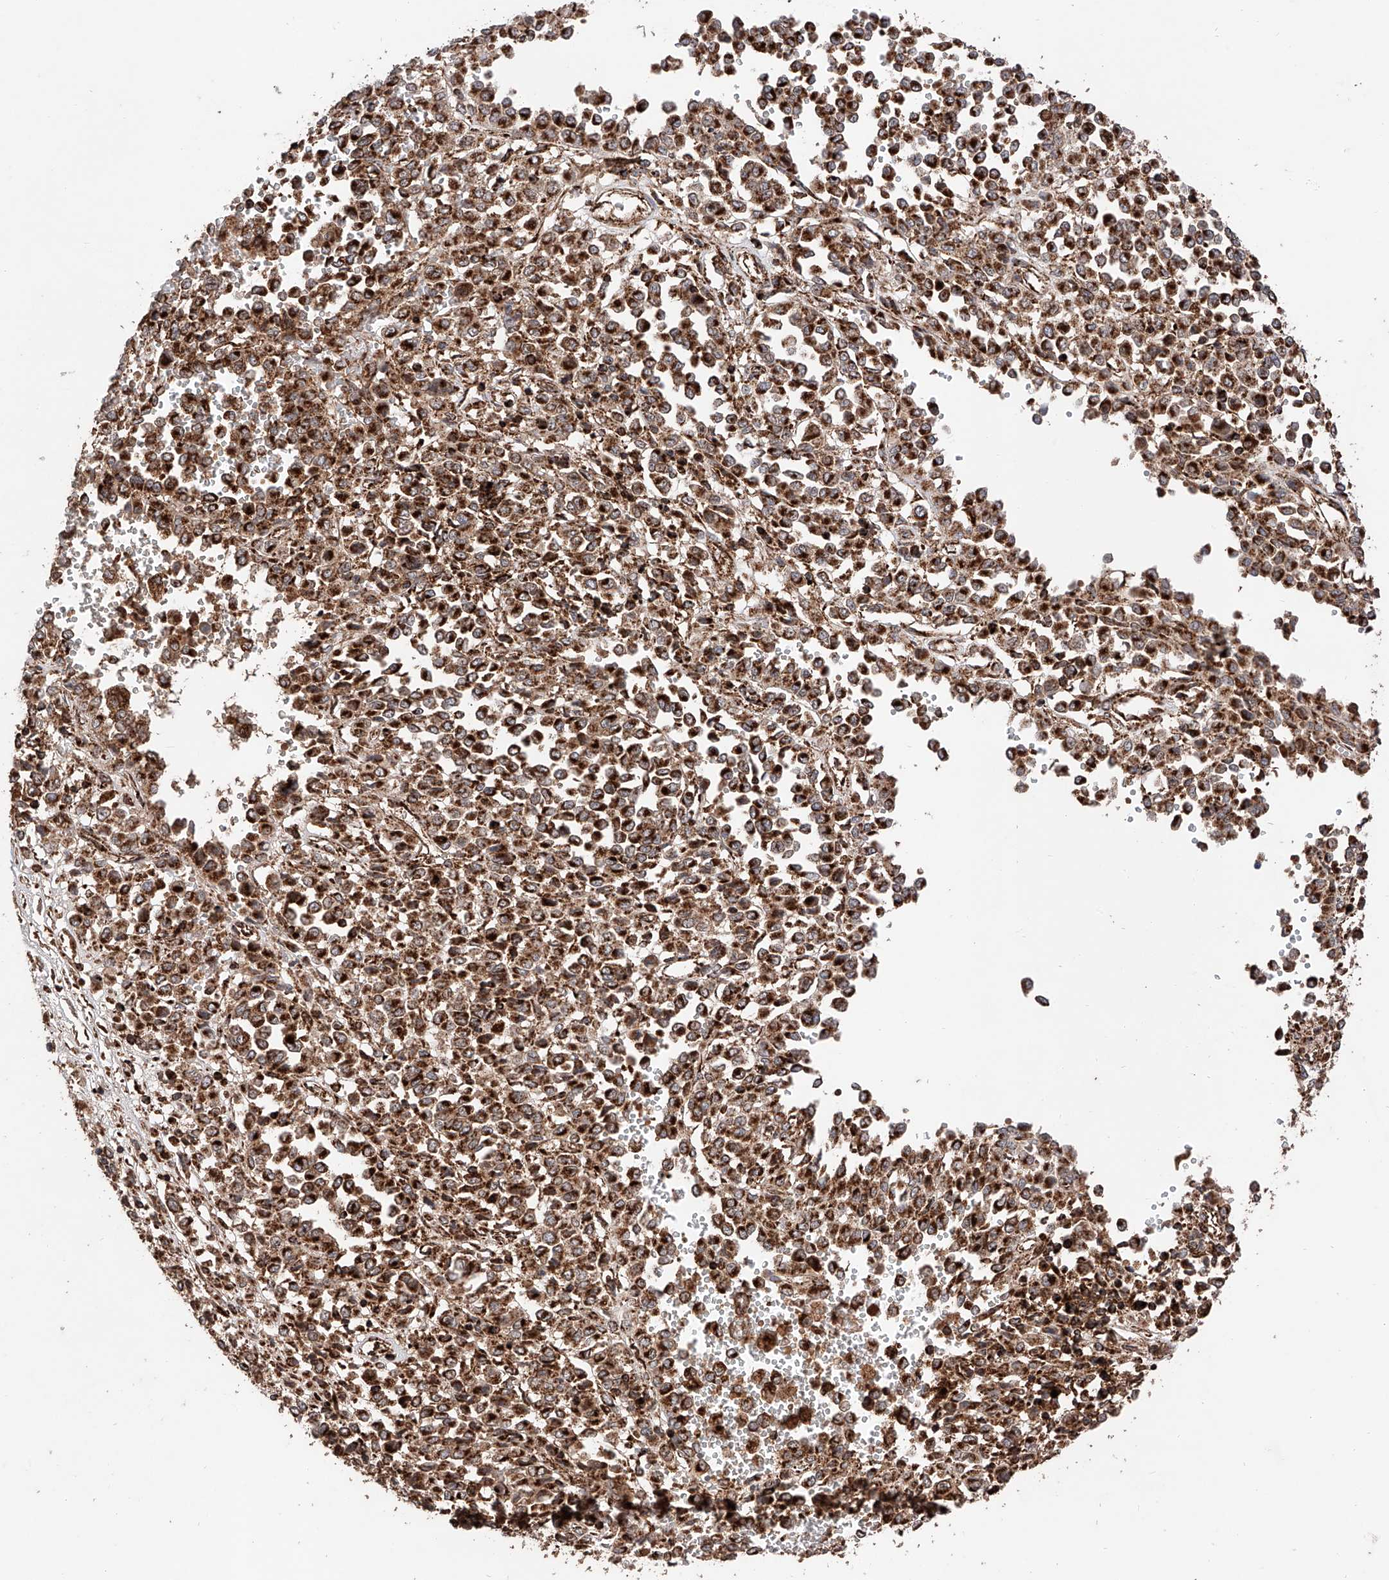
{"staining": {"intensity": "strong", "quantity": ">75%", "location": "cytoplasmic/membranous"}, "tissue": "melanoma", "cell_type": "Tumor cells", "image_type": "cancer", "snomed": [{"axis": "morphology", "description": "Malignant melanoma, Metastatic site"}, {"axis": "topography", "description": "Pancreas"}], "caption": "A brown stain highlights strong cytoplasmic/membranous positivity of a protein in human melanoma tumor cells. (IHC, brightfield microscopy, high magnification).", "gene": "PISD", "patient": {"sex": "female", "age": 30}}